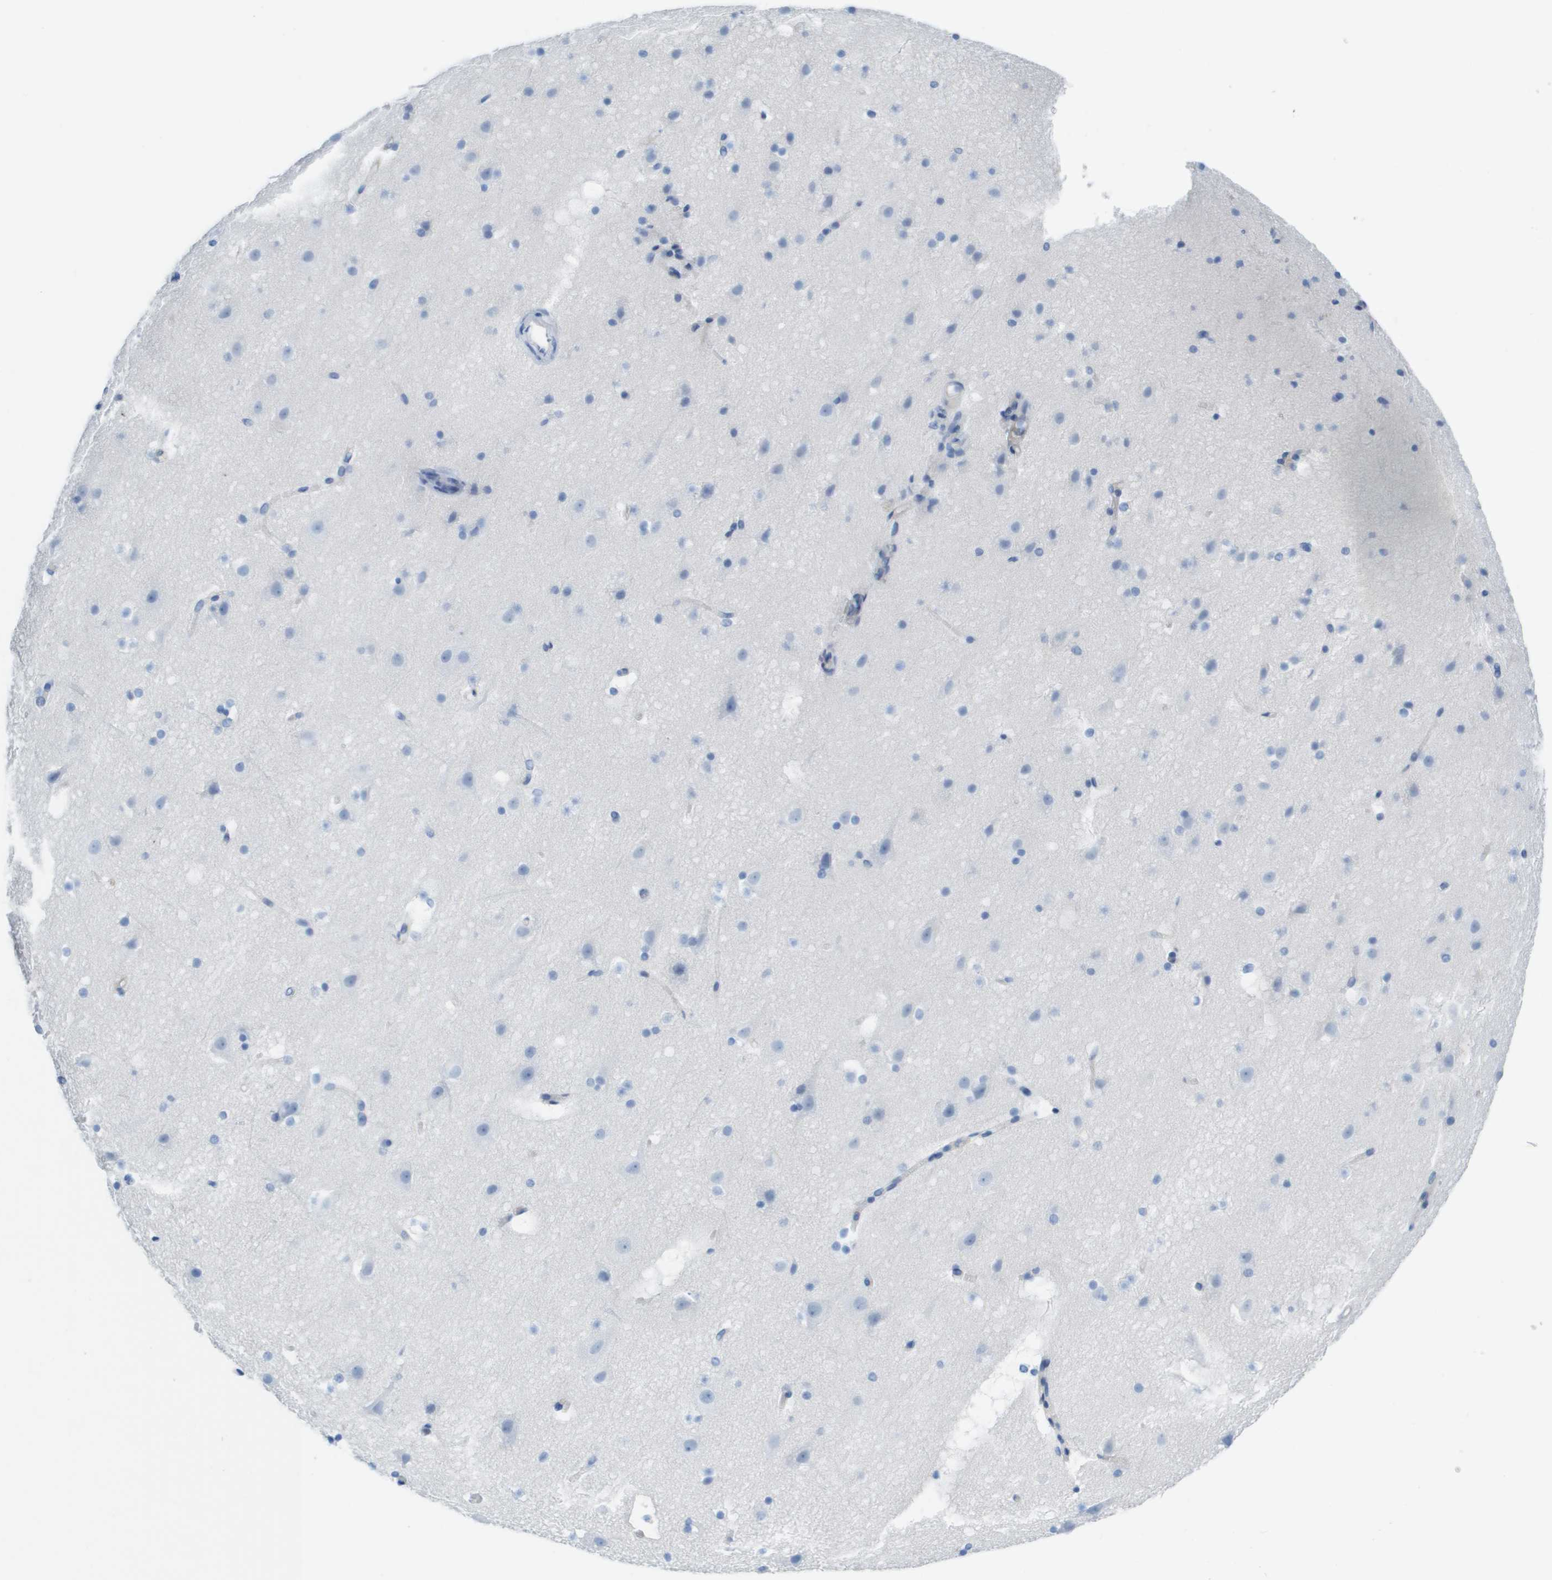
{"staining": {"intensity": "negative", "quantity": "none", "location": "none"}, "tissue": "cerebral cortex", "cell_type": "Endothelial cells", "image_type": "normal", "snomed": [{"axis": "morphology", "description": "Normal tissue, NOS"}, {"axis": "topography", "description": "Cerebral cortex"}], "caption": "DAB immunohistochemical staining of benign cerebral cortex shows no significant positivity in endothelial cells.", "gene": "CD46", "patient": {"sex": "male", "age": 45}}